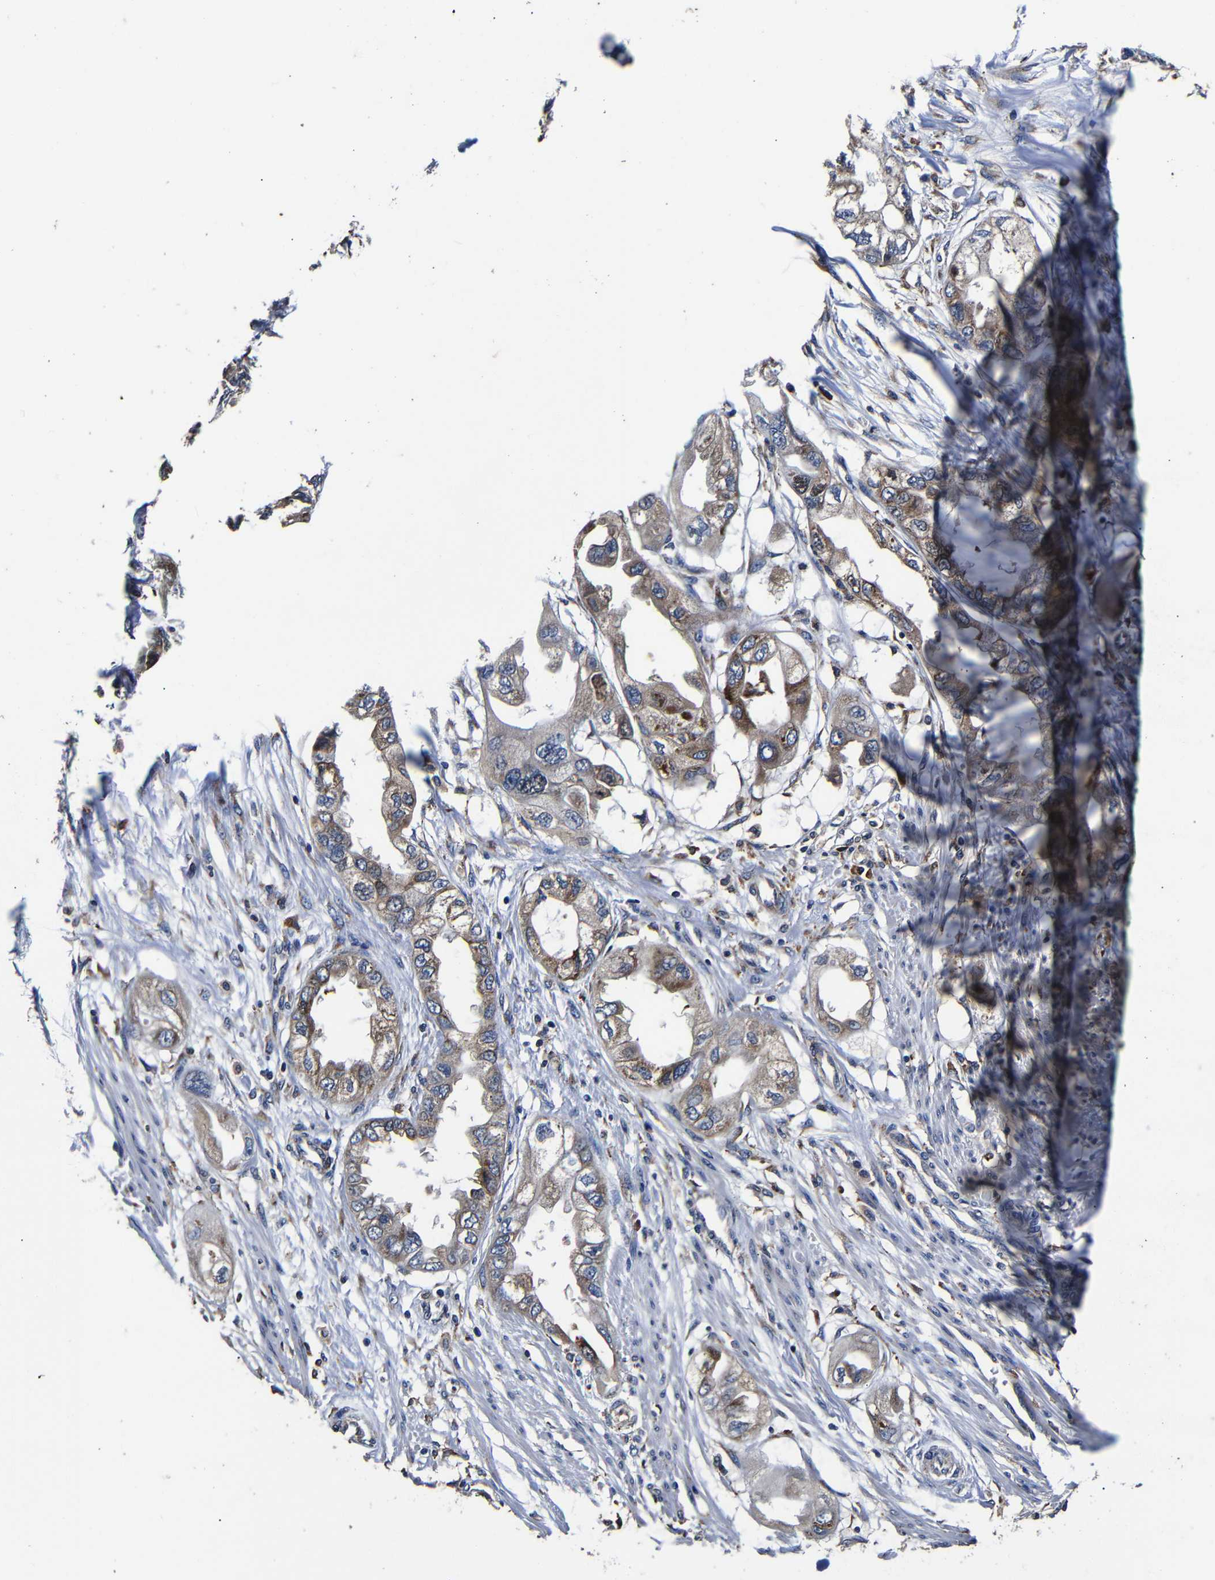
{"staining": {"intensity": "moderate", "quantity": ">75%", "location": "cytoplasmic/membranous"}, "tissue": "endometrial cancer", "cell_type": "Tumor cells", "image_type": "cancer", "snomed": [{"axis": "morphology", "description": "Adenocarcinoma, NOS"}, {"axis": "topography", "description": "Endometrium"}], "caption": "The histopathology image shows immunohistochemical staining of endometrial cancer. There is moderate cytoplasmic/membranous expression is present in about >75% of tumor cells. The staining was performed using DAB (3,3'-diaminobenzidine) to visualize the protein expression in brown, while the nuclei were stained in blue with hematoxylin (Magnification: 20x).", "gene": "SCN9A", "patient": {"sex": "female", "age": 67}}